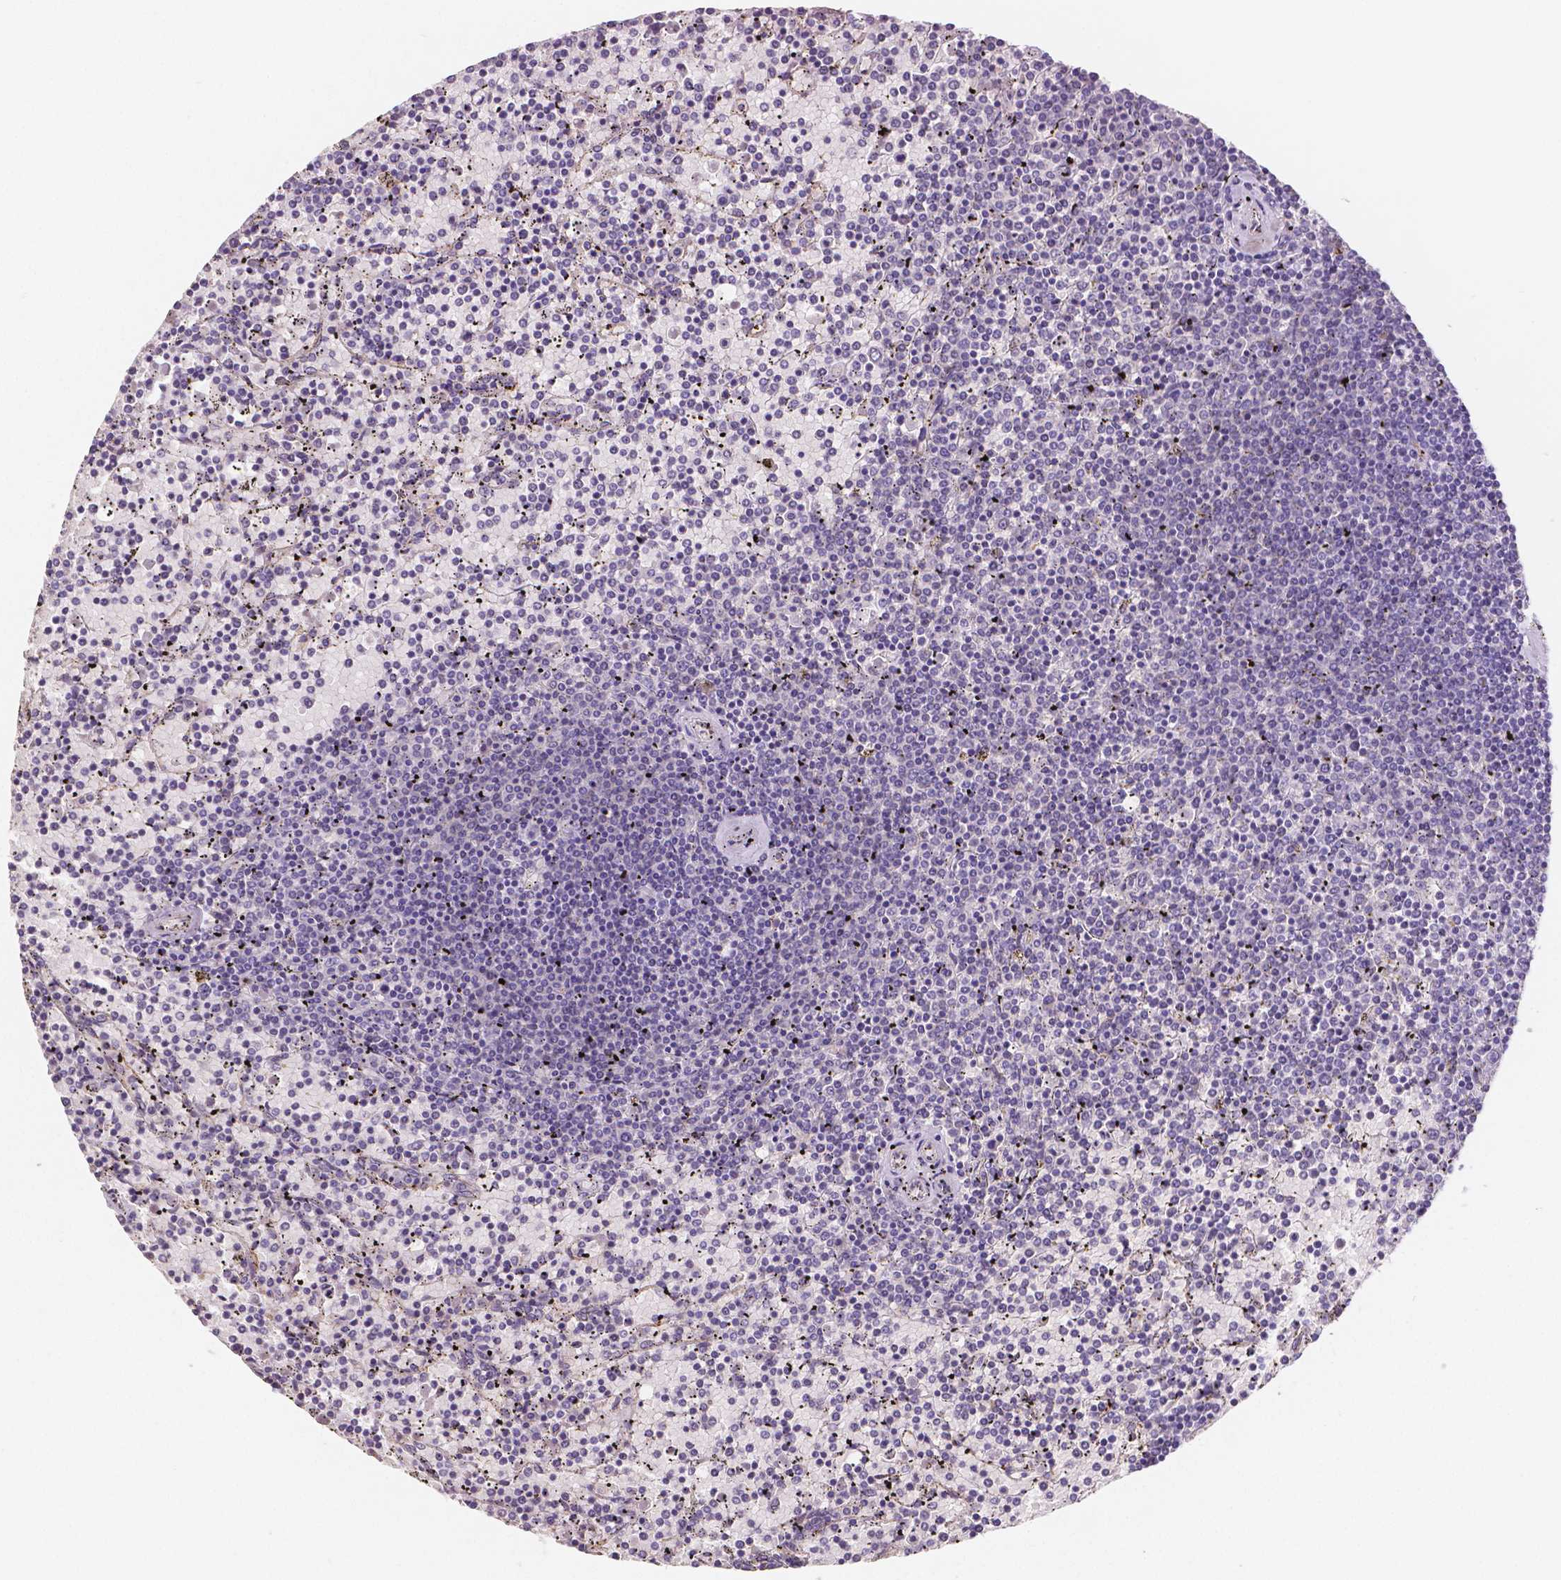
{"staining": {"intensity": "negative", "quantity": "none", "location": "none"}, "tissue": "lymphoma", "cell_type": "Tumor cells", "image_type": "cancer", "snomed": [{"axis": "morphology", "description": "Malignant lymphoma, non-Hodgkin's type, Low grade"}, {"axis": "topography", "description": "Spleen"}], "caption": "The image exhibits no significant expression in tumor cells of low-grade malignant lymphoma, non-Hodgkin's type. Brightfield microscopy of immunohistochemistry (IHC) stained with DAB (brown) and hematoxylin (blue), captured at high magnification.", "gene": "ELAVL2", "patient": {"sex": "female", "age": 77}}